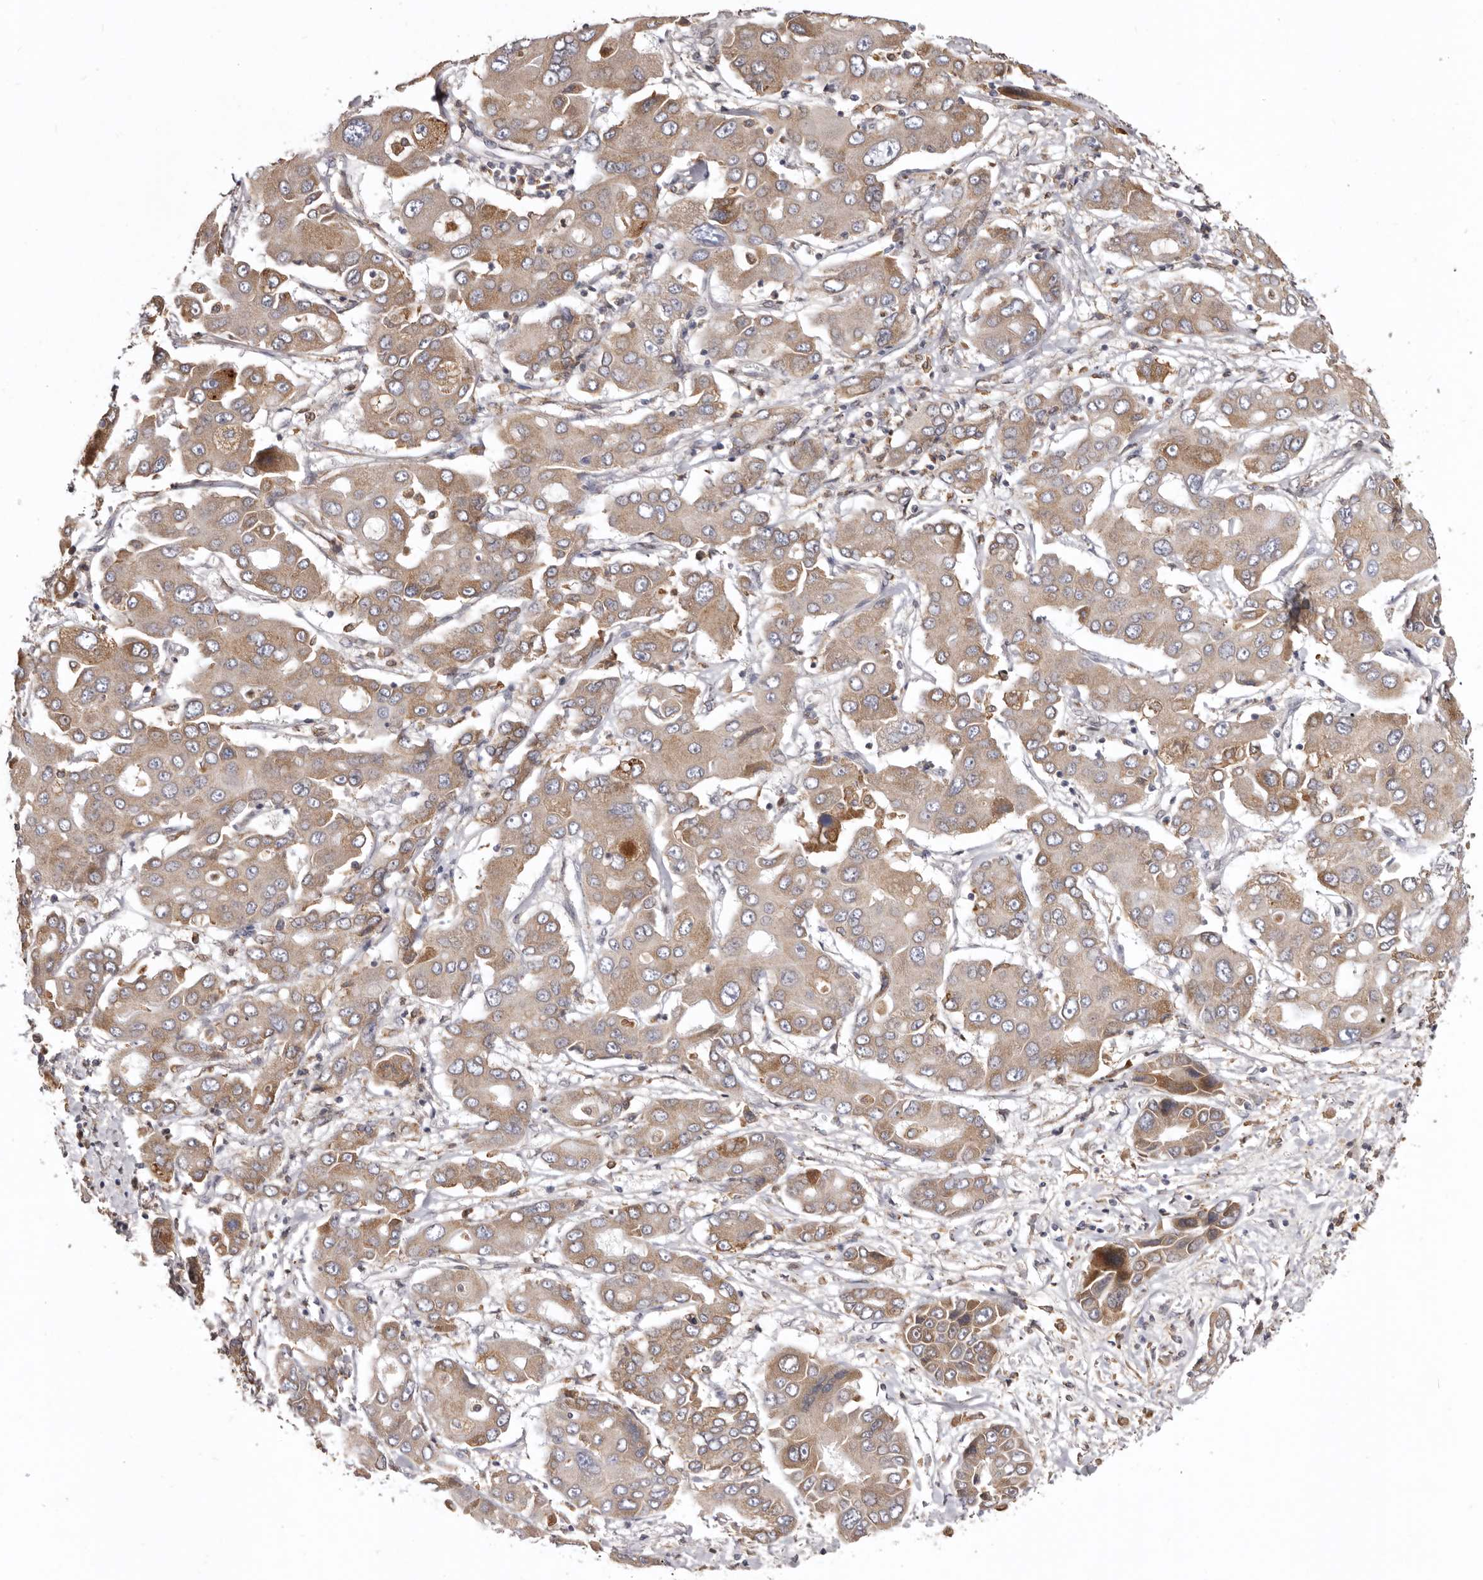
{"staining": {"intensity": "moderate", "quantity": ">75%", "location": "cytoplasmic/membranous"}, "tissue": "liver cancer", "cell_type": "Tumor cells", "image_type": "cancer", "snomed": [{"axis": "morphology", "description": "Cholangiocarcinoma"}, {"axis": "topography", "description": "Liver"}], "caption": "Immunohistochemical staining of human liver cancer (cholangiocarcinoma) shows medium levels of moderate cytoplasmic/membranous staining in approximately >75% of tumor cells.", "gene": "INKA2", "patient": {"sex": "male", "age": 67}}